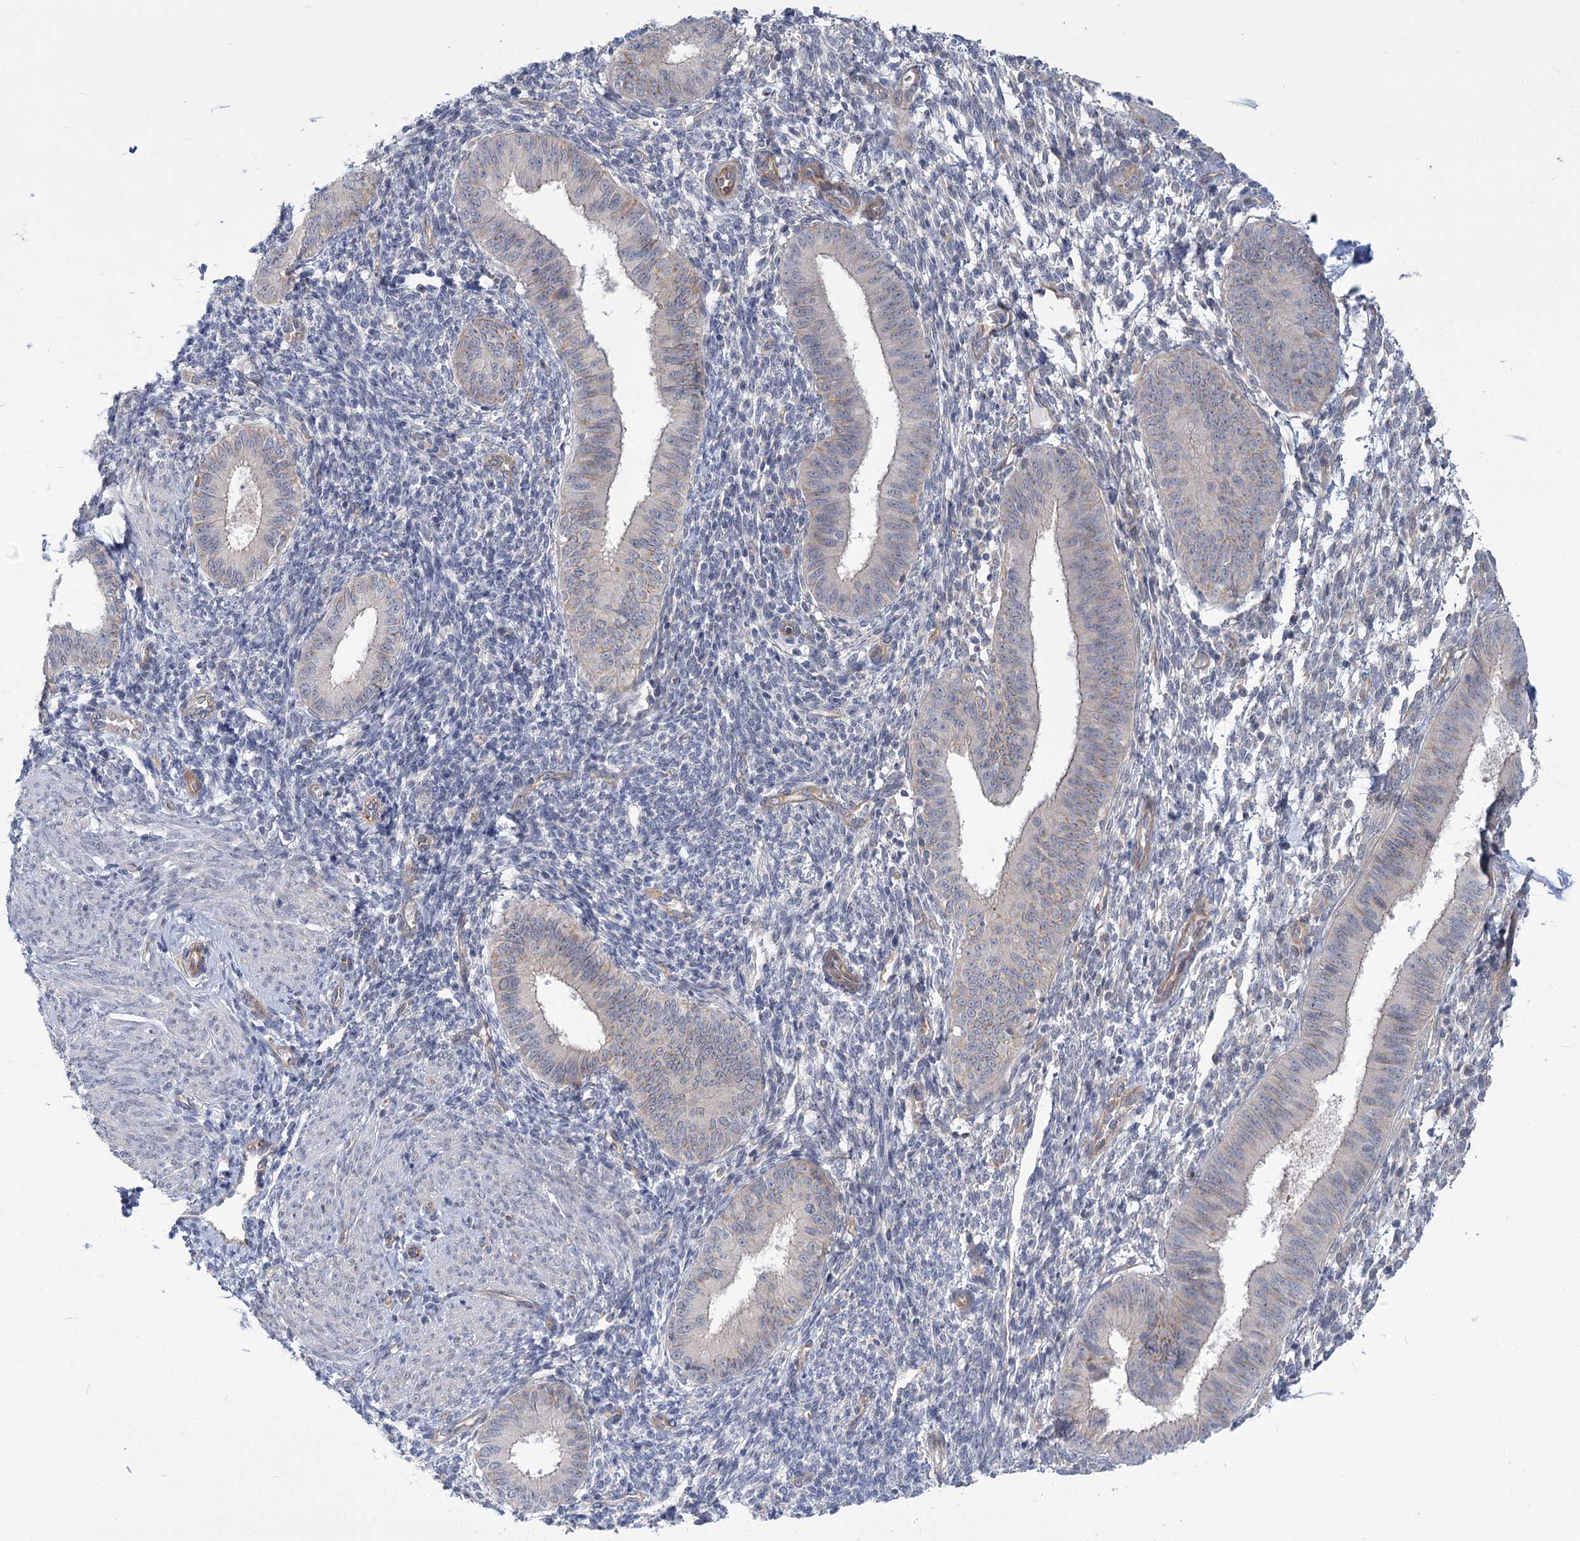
{"staining": {"intensity": "negative", "quantity": "none", "location": "none"}, "tissue": "endometrium", "cell_type": "Cells in endometrial stroma", "image_type": "normal", "snomed": [{"axis": "morphology", "description": "Normal tissue, NOS"}, {"axis": "topography", "description": "Uterus"}, {"axis": "topography", "description": "Endometrium"}], "caption": "DAB immunohistochemical staining of normal human endometrium exhibits no significant expression in cells in endometrial stroma.", "gene": "THAP6", "patient": {"sex": "female", "age": 48}}